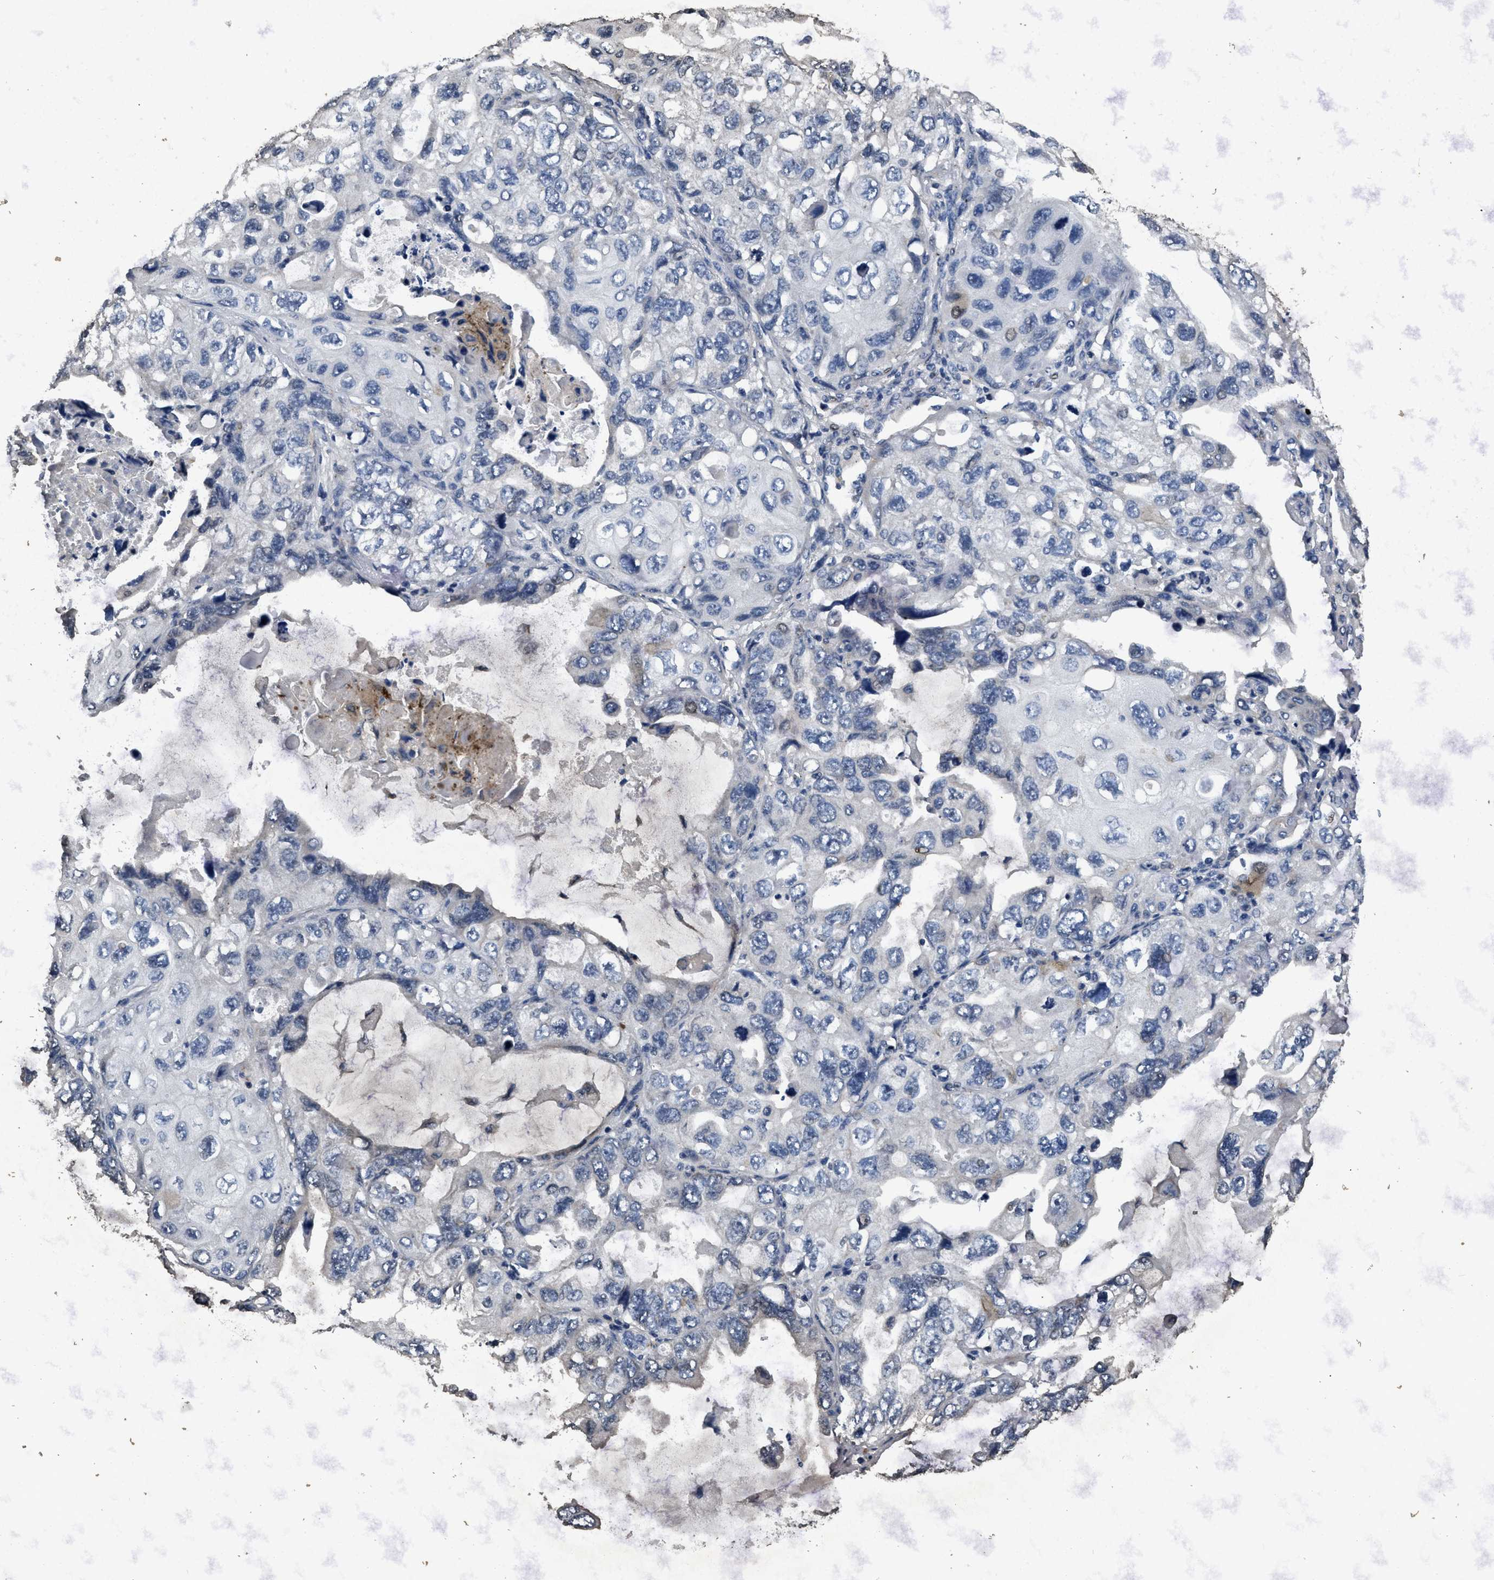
{"staining": {"intensity": "negative", "quantity": "none", "location": "none"}, "tissue": "lung cancer", "cell_type": "Tumor cells", "image_type": "cancer", "snomed": [{"axis": "morphology", "description": "Squamous cell carcinoma, NOS"}, {"axis": "topography", "description": "Lung"}], "caption": "A micrograph of lung cancer (squamous cell carcinoma) stained for a protein demonstrates no brown staining in tumor cells.", "gene": "ITGA2B", "patient": {"sex": "female", "age": 73}}